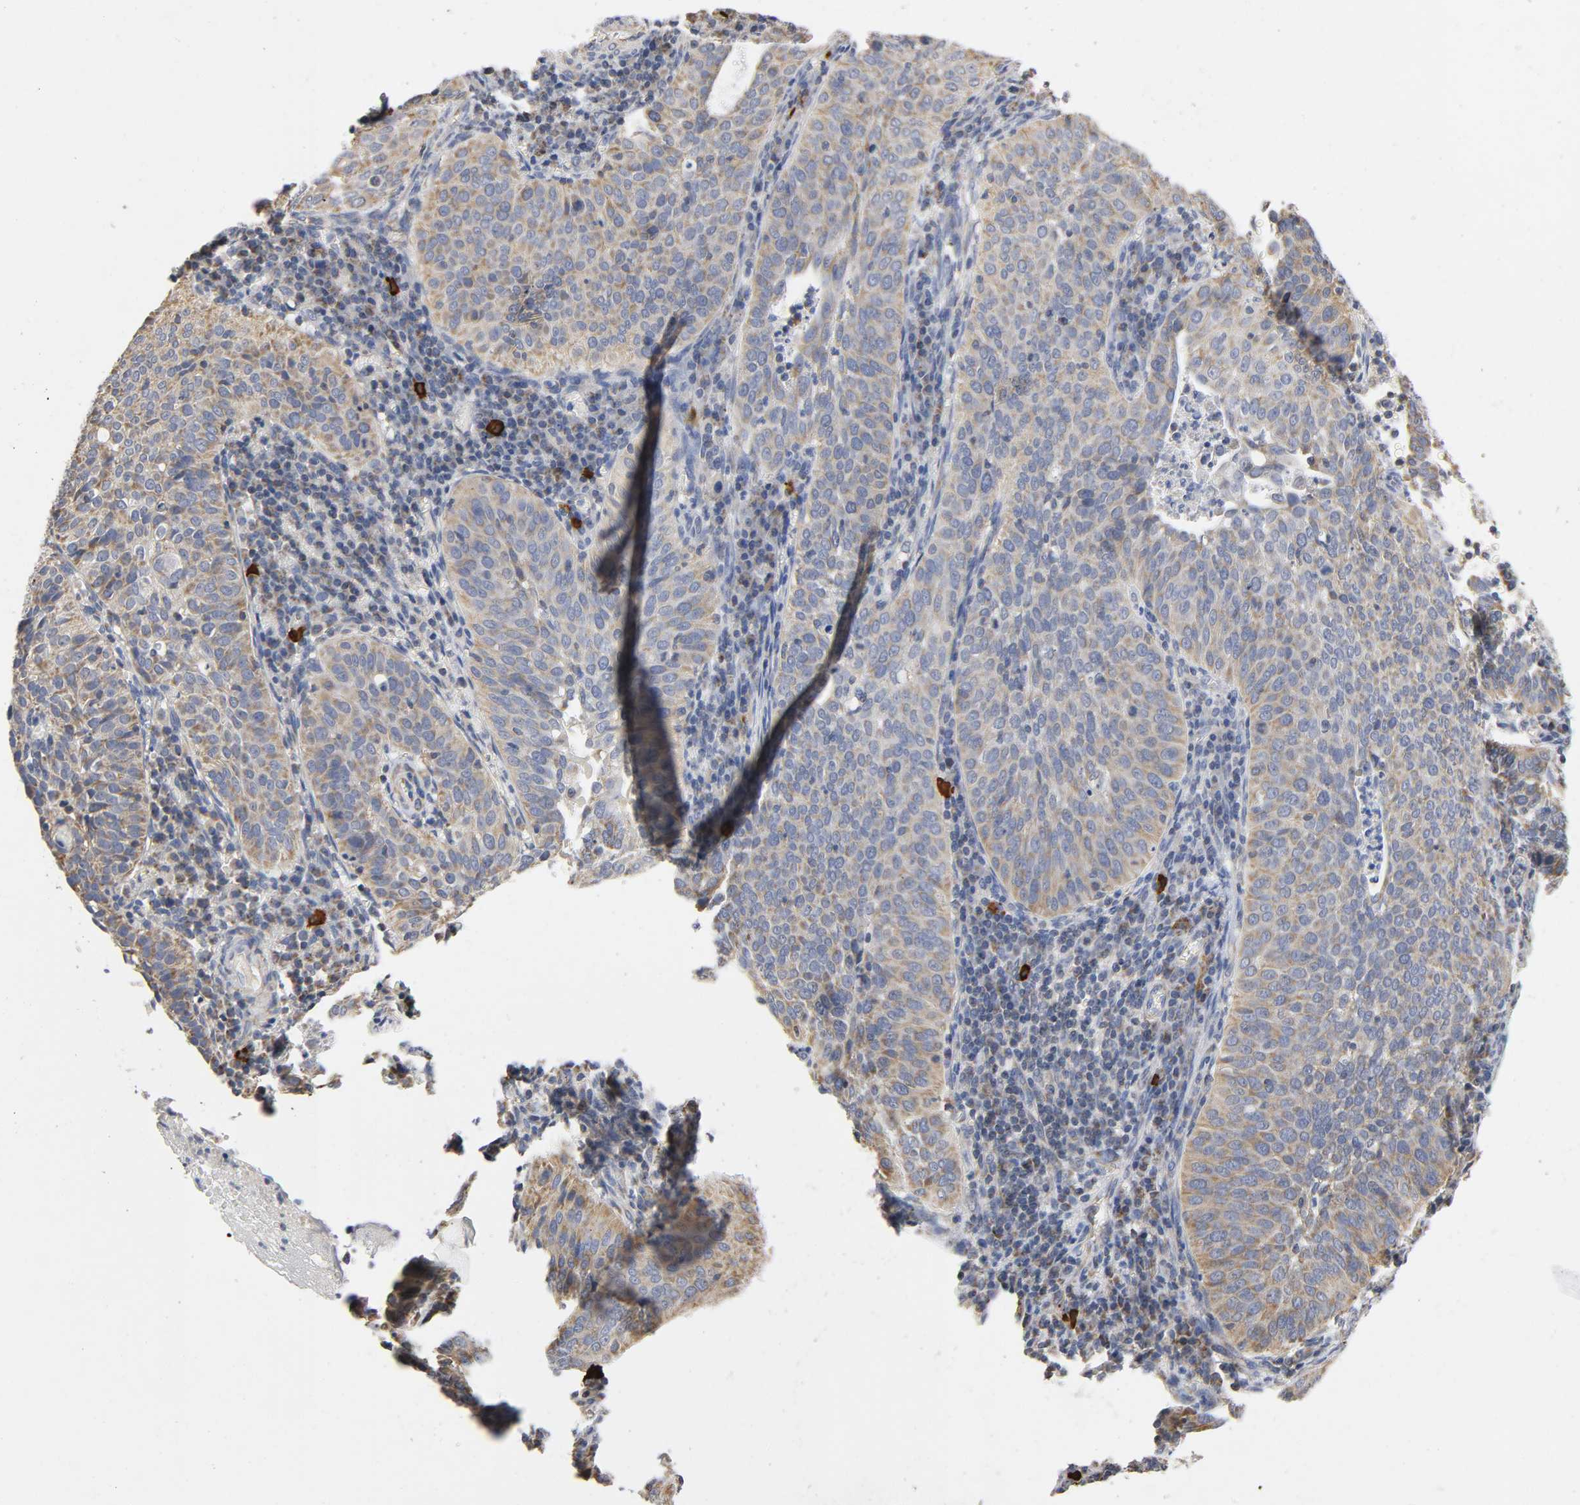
{"staining": {"intensity": "weak", "quantity": ">75%", "location": "cytoplasmic/membranous"}, "tissue": "cervical cancer", "cell_type": "Tumor cells", "image_type": "cancer", "snomed": [{"axis": "morphology", "description": "Squamous cell carcinoma, NOS"}, {"axis": "topography", "description": "Cervix"}], "caption": "Protein analysis of cervical cancer (squamous cell carcinoma) tissue exhibits weak cytoplasmic/membranous staining in approximately >75% of tumor cells.", "gene": "SYT16", "patient": {"sex": "female", "age": 39}}